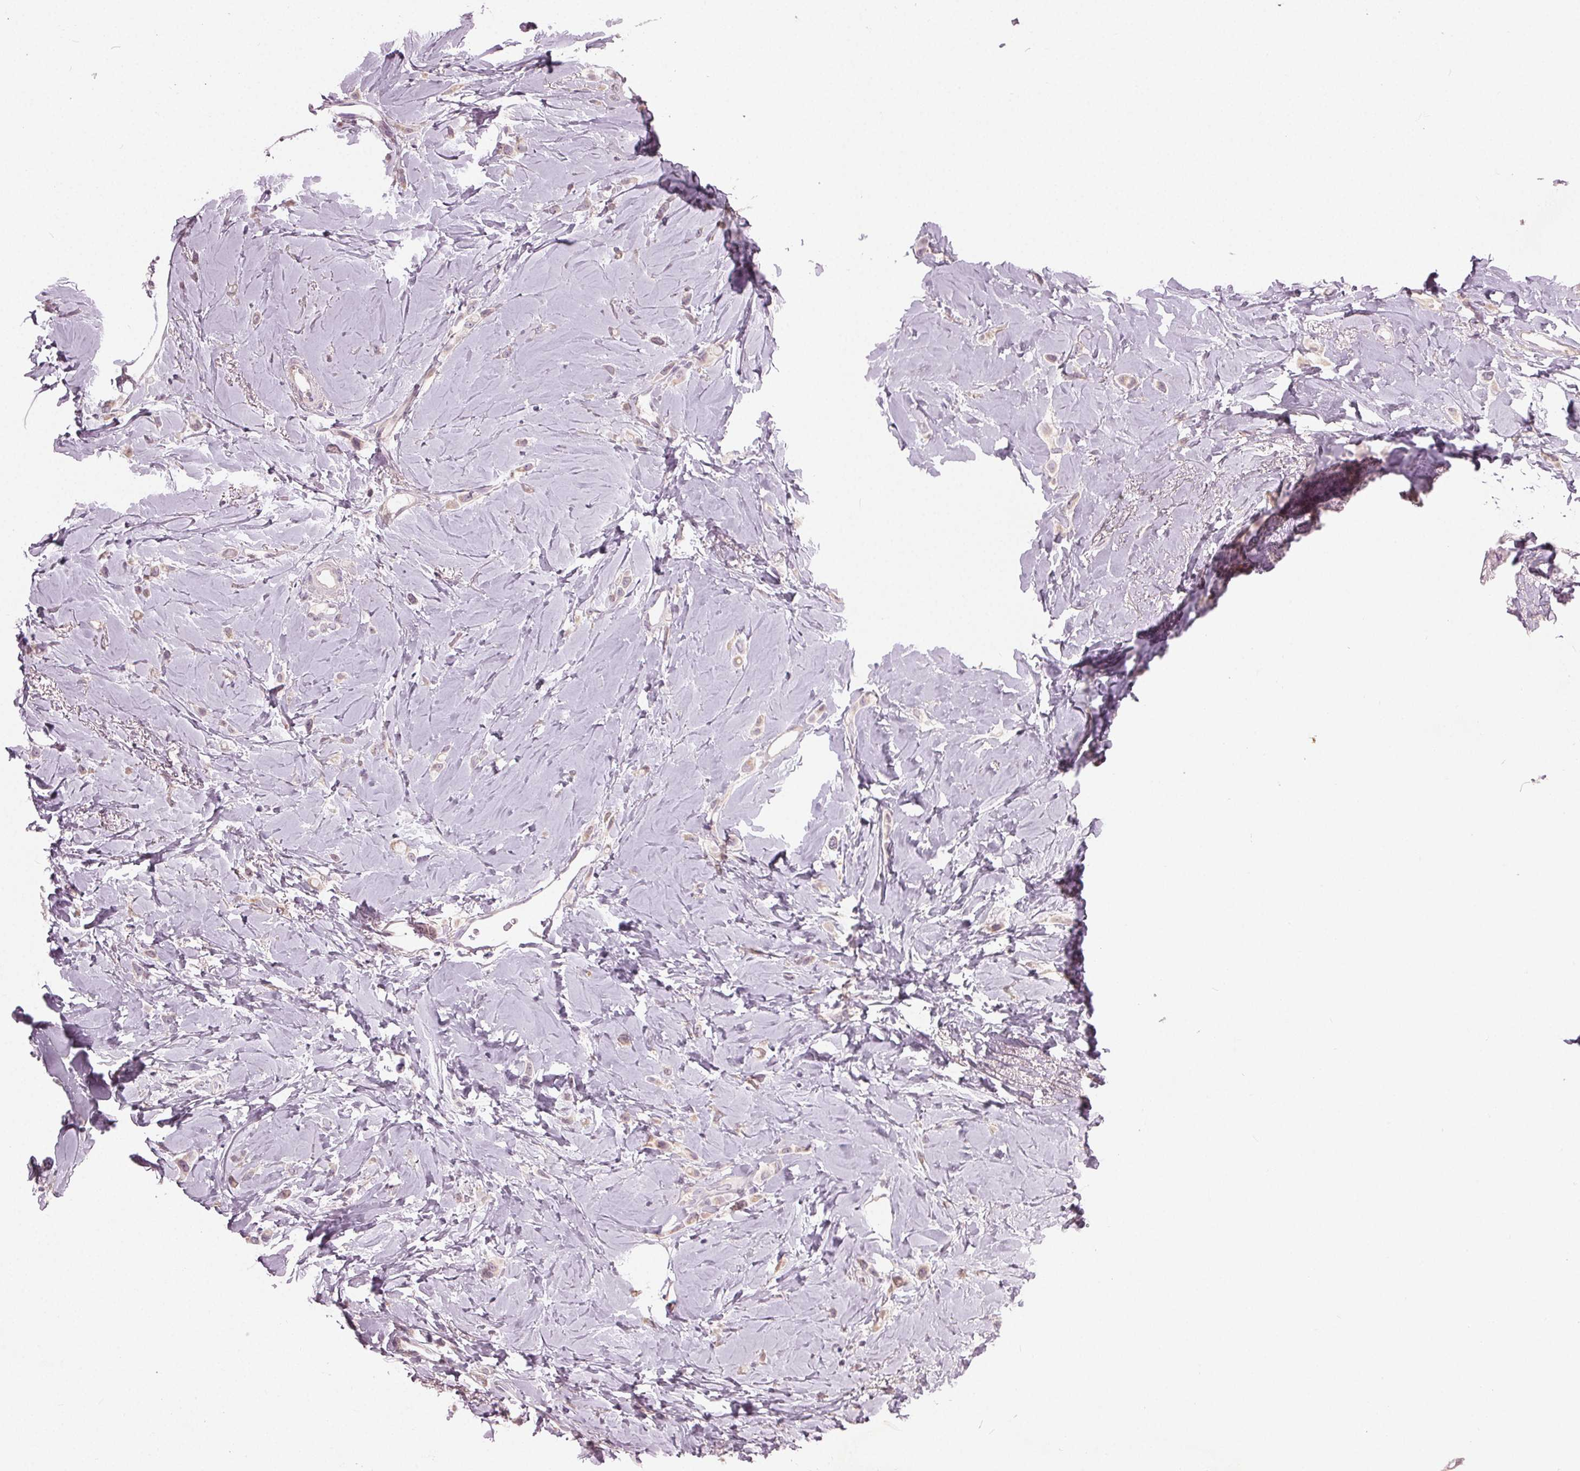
{"staining": {"intensity": "weak", "quantity": "<25%", "location": "nuclear"}, "tissue": "breast cancer", "cell_type": "Tumor cells", "image_type": "cancer", "snomed": [{"axis": "morphology", "description": "Lobular carcinoma"}, {"axis": "topography", "description": "Breast"}], "caption": "IHC photomicrograph of human lobular carcinoma (breast) stained for a protein (brown), which demonstrates no expression in tumor cells.", "gene": "ZNF605", "patient": {"sex": "female", "age": 66}}